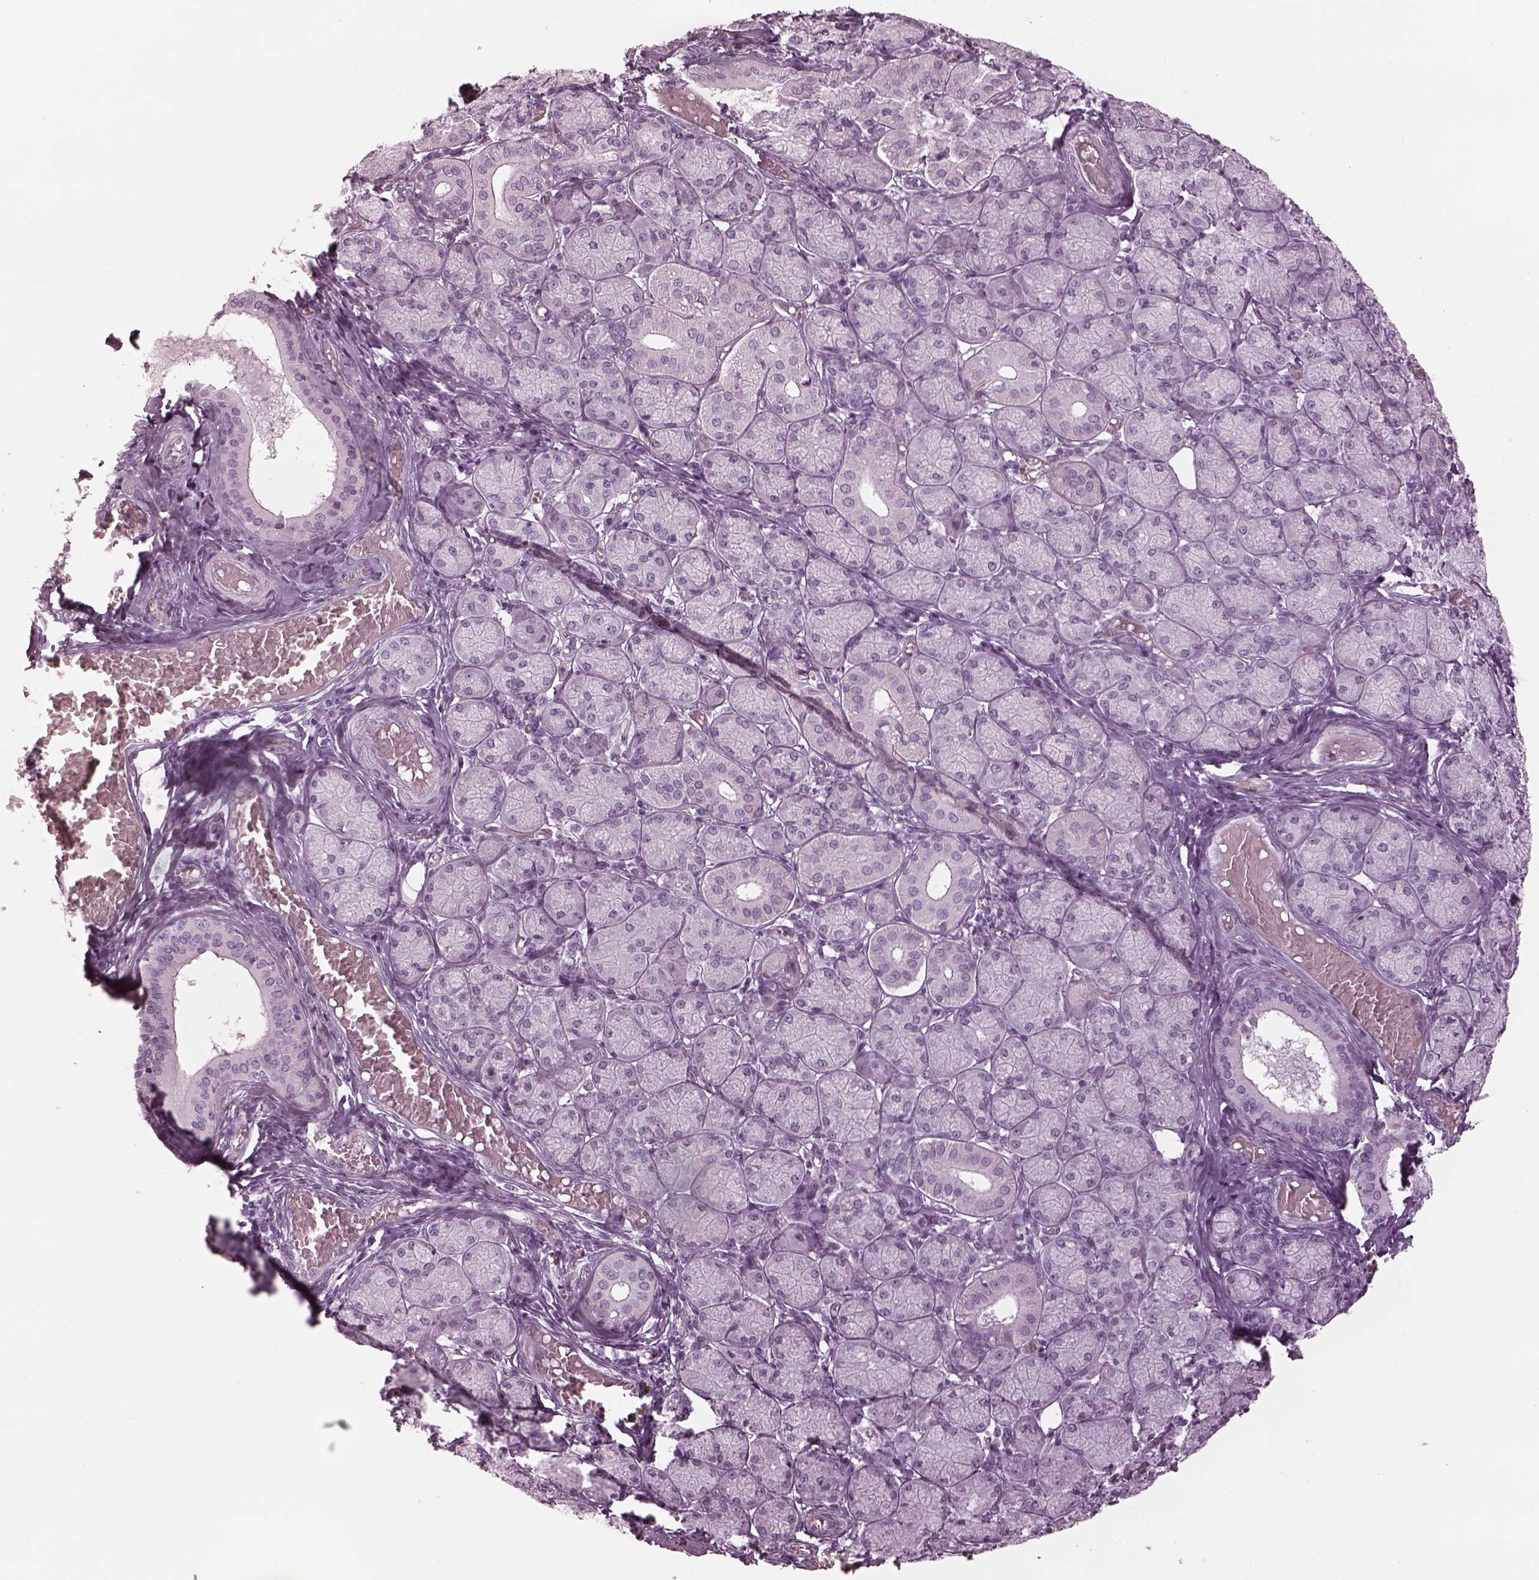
{"staining": {"intensity": "negative", "quantity": "none", "location": "none"}, "tissue": "salivary gland", "cell_type": "Glandular cells", "image_type": "normal", "snomed": [{"axis": "morphology", "description": "Normal tissue, NOS"}, {"axis": "topography", "description": "Salivary gland"}, {"axis": "topography", "description": "Peripheral nerve tissue"}], "caption": "The image exhibits no significant positivity in glandular cells of salivary gland. (Immunohistochemistry, brightfield microscopy, high magnification).", "gene": "ENSG00000289258", "patient": {"sex": "female", "age": 24}}